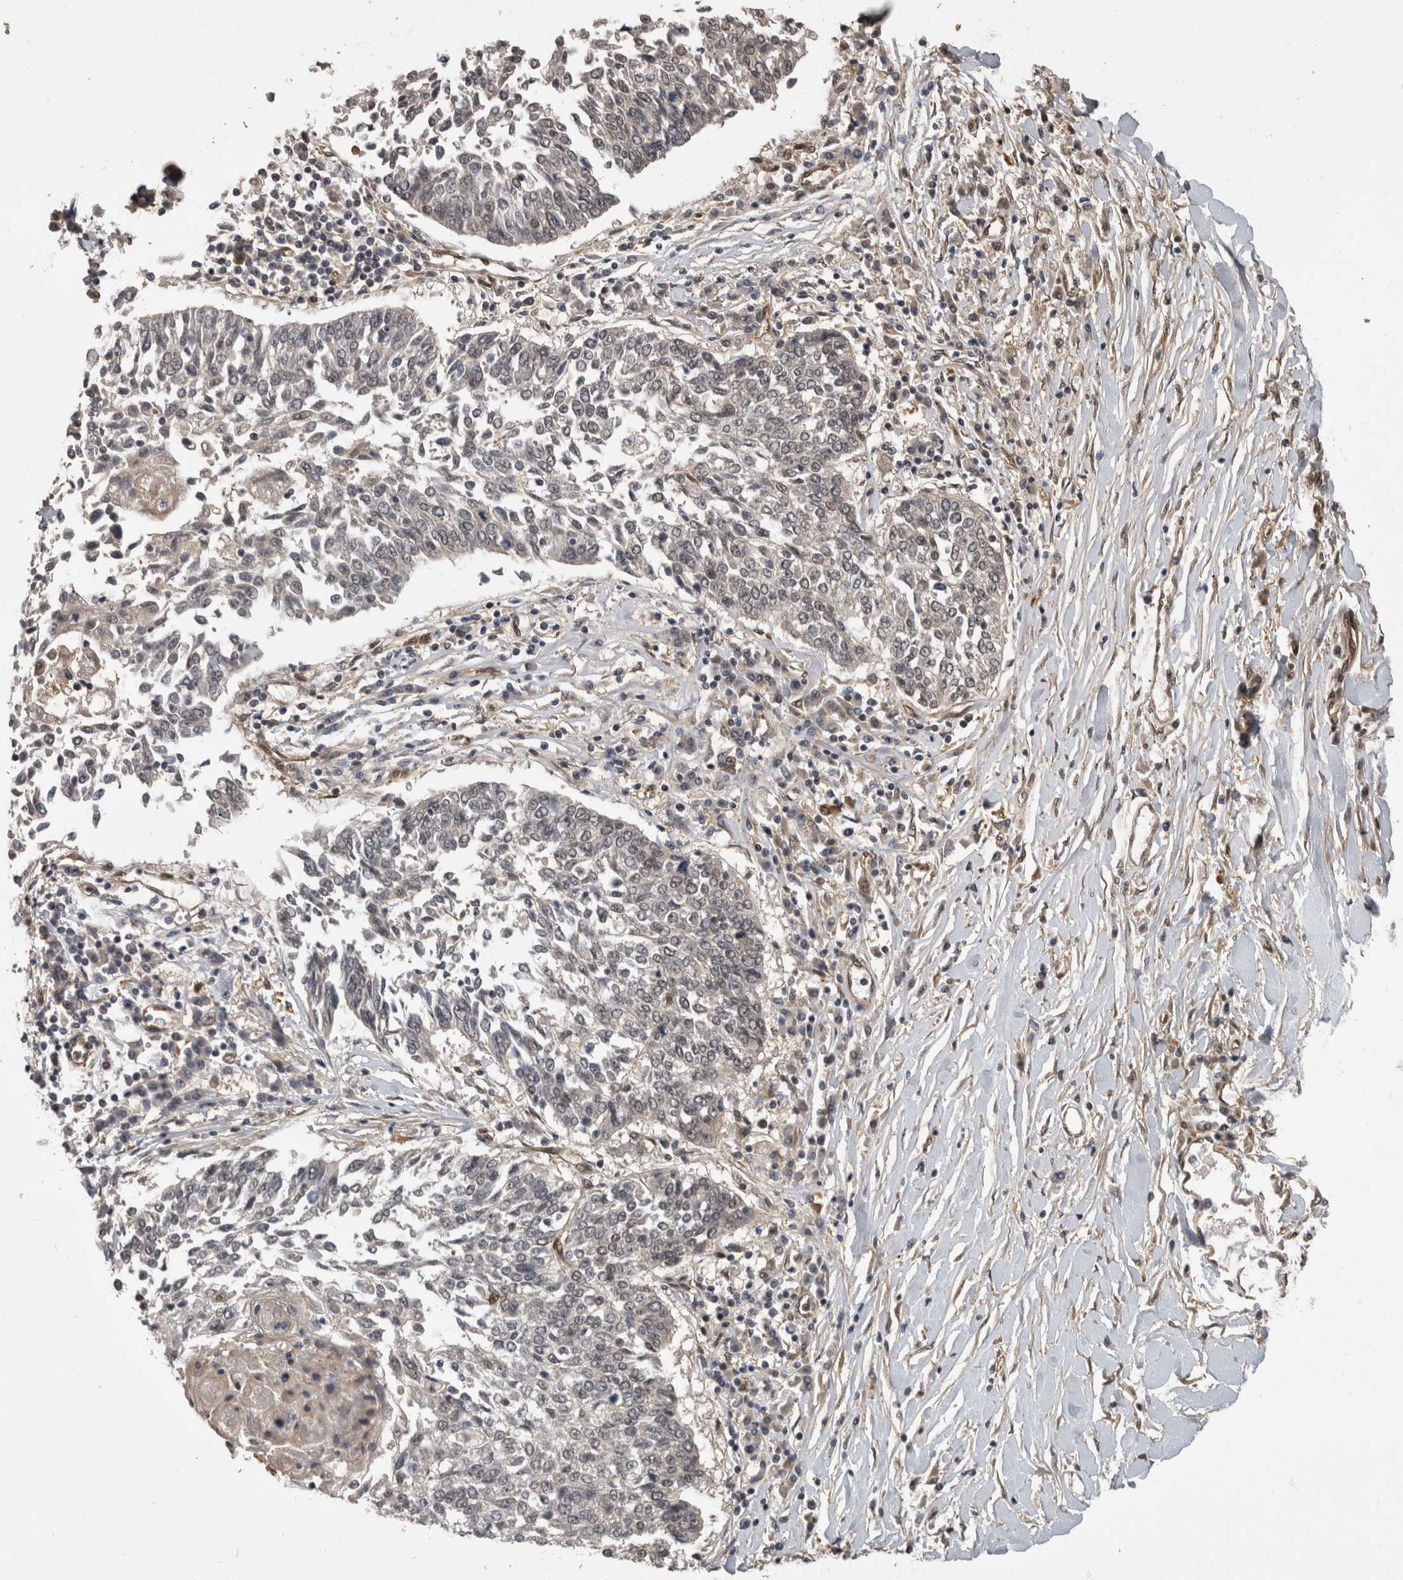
{"staining": {"intensity": "negative", "quantity": "none", "location": "none"}, "tissue": "lung cancer", "cell_type": "Tumor cells", "image_type": "cancer", "snomed": [{"axis": "morphology", "description": "Normal tissue, NOS"}, {"axis": "morphology", "description": "Squamous cell carcinoma, NOS"}, {"axis": "topography", "description": "Cartilage tissue"}, {"axis": "topography", "description": "Bronchus"}, {"axis": "topography", "description": "Lung"}, {"axis": "topography", "description": "Peripheral nerve tissue"}], "caption": "Lung cancer stained for a protein using IHC reveals no positivity tumor cells.", "gene": "AKT3", "patient": {"sex": "female", "age": 49}}